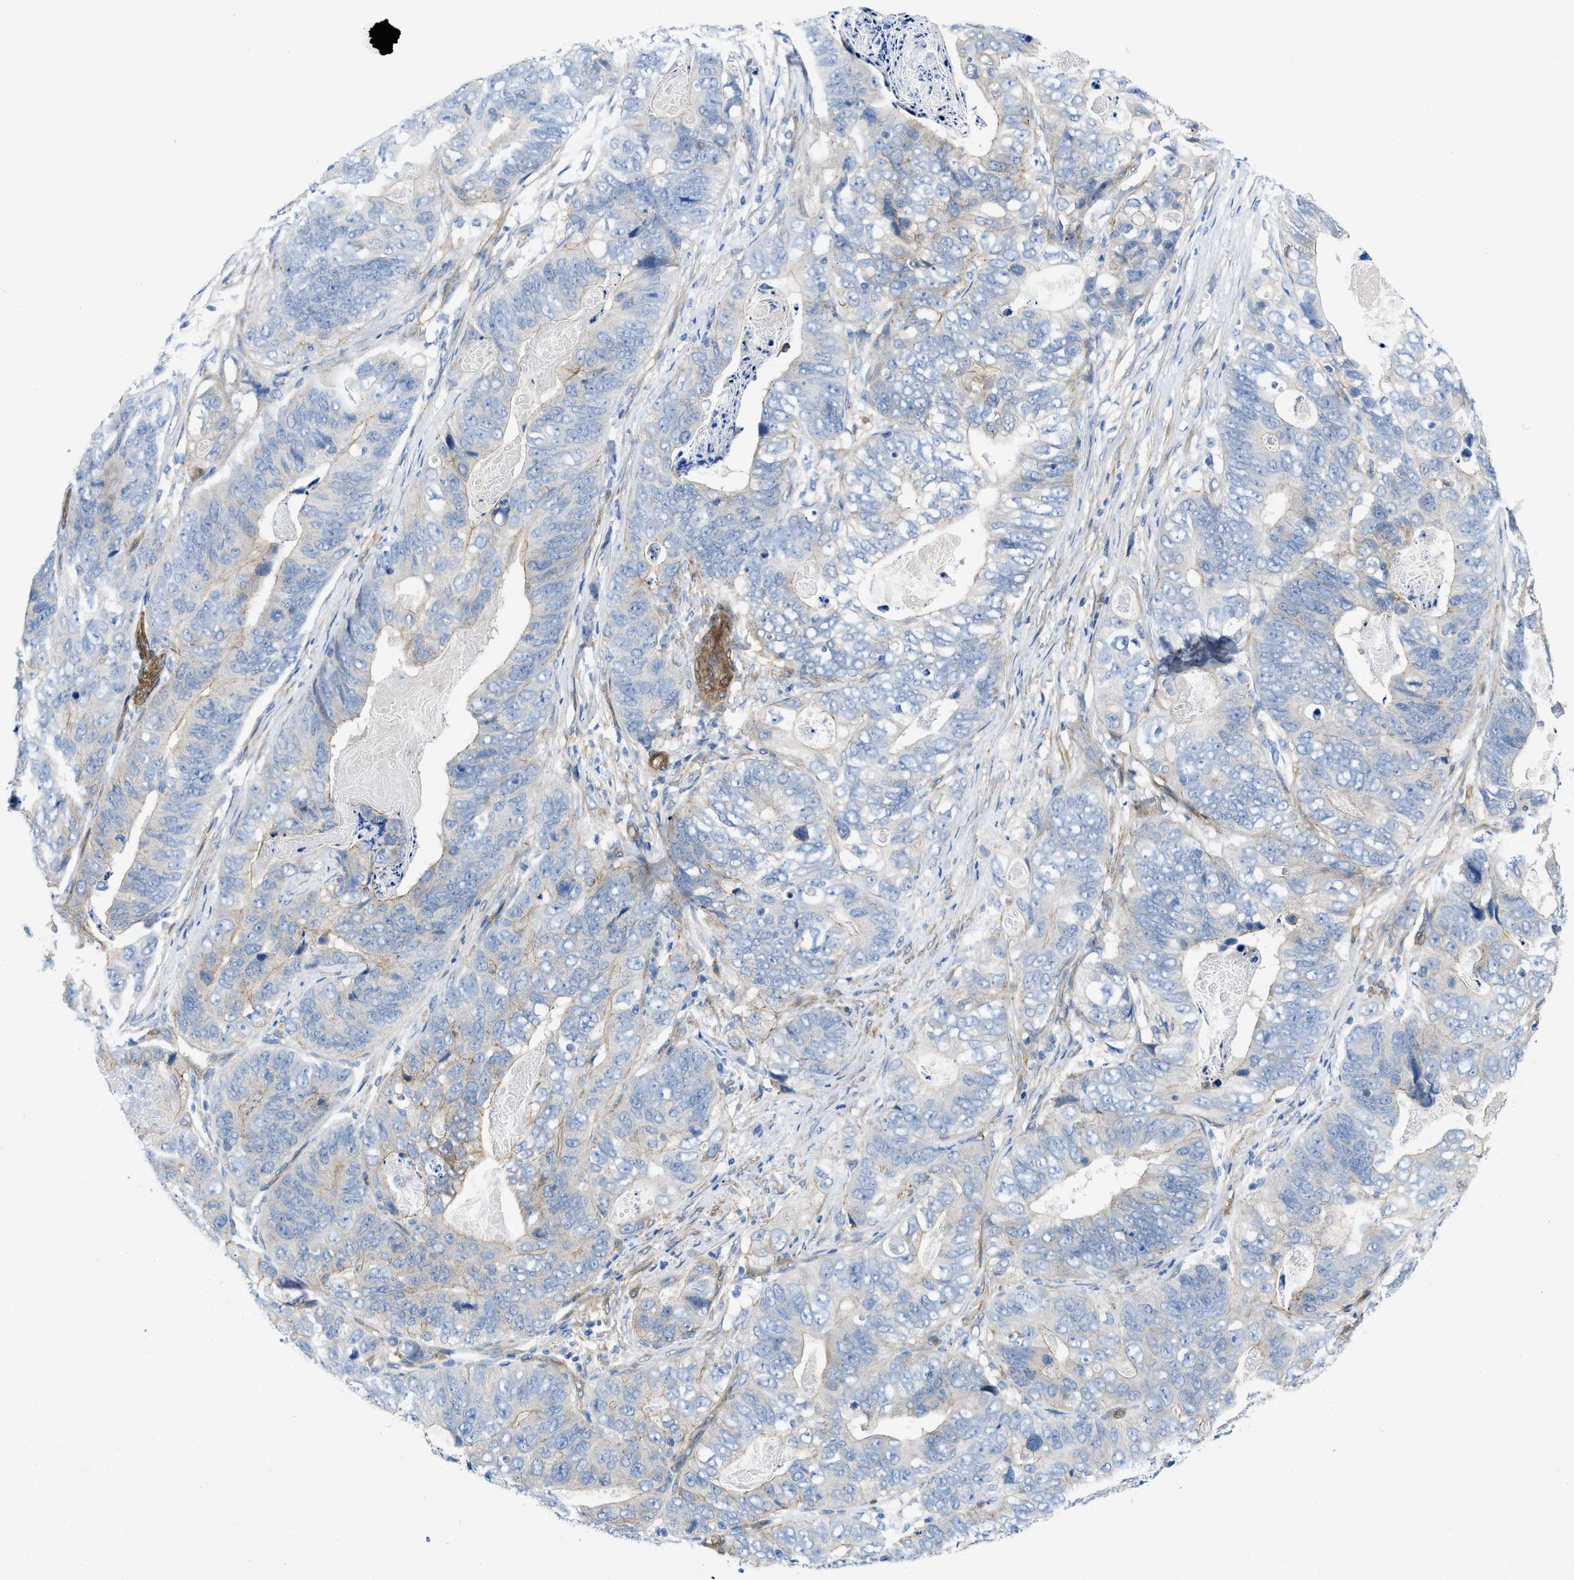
{"staining": {"intensity": "weak", "quantity": "<25%", "location": "cytoplasmic/membranous"}, "tissue": "stomach cancer", "cell_type": "Tumor cells", "image_type": "cancer", "snomed": [{"axis": "morphology", "description": "Adenocarcinoma, NOS"}, {"axis": "topography", "description": "Stomach"}], "caption": "Immunohistochemistry (IHC) of stomach cancer (adenocarcinoma) shows no positivity in tumor cells.", "gene": "PDLIM5", "patient": {"sex": "female", "age": 89}}